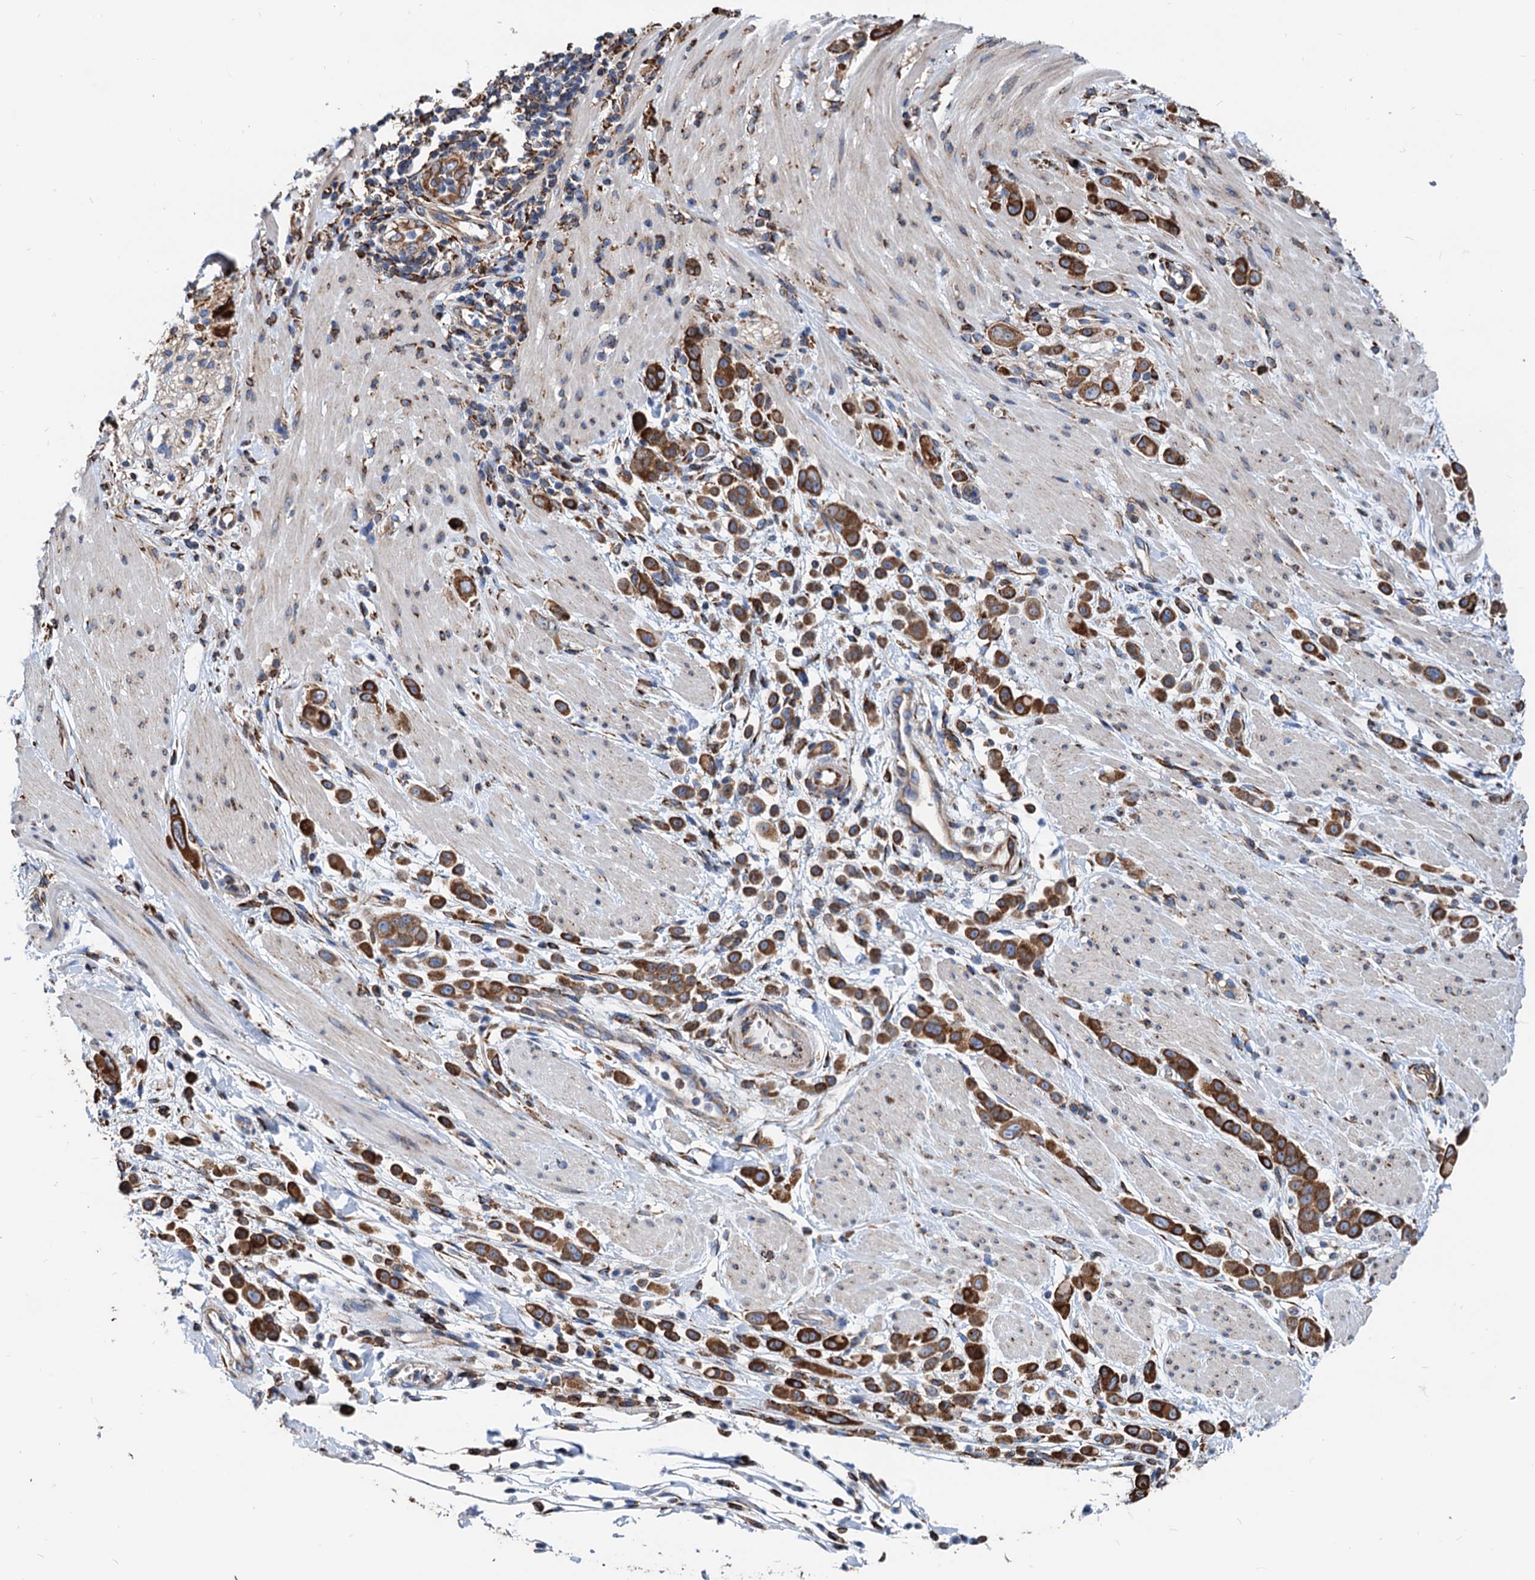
{"staining": {"intensity": "strong", "quantity": ">75%", "location": "cytoplasmic/membranous"}, "tissue": "pancreatic cancer", "cell_type": "Tumor cells", "image_type": "cancer", "snomed": [{"axis": "morphology", "description": "Normal tissue, NOS"}, {"axis": "morphology", "description": "Adenocarcinoma, NOS"}, {"axis": "topography", "description": "Pancreas"}], "caption": "IHC histopathology image of human pancreatic cancer (adenocarcinoma) stained for a protein (brown), which demonstrates high levels of strong cytoplasmic/membranous expression in about >75% of tumor cells.", "gene": "HSPA5", "patient": {"sex": "female", "age": 64}}